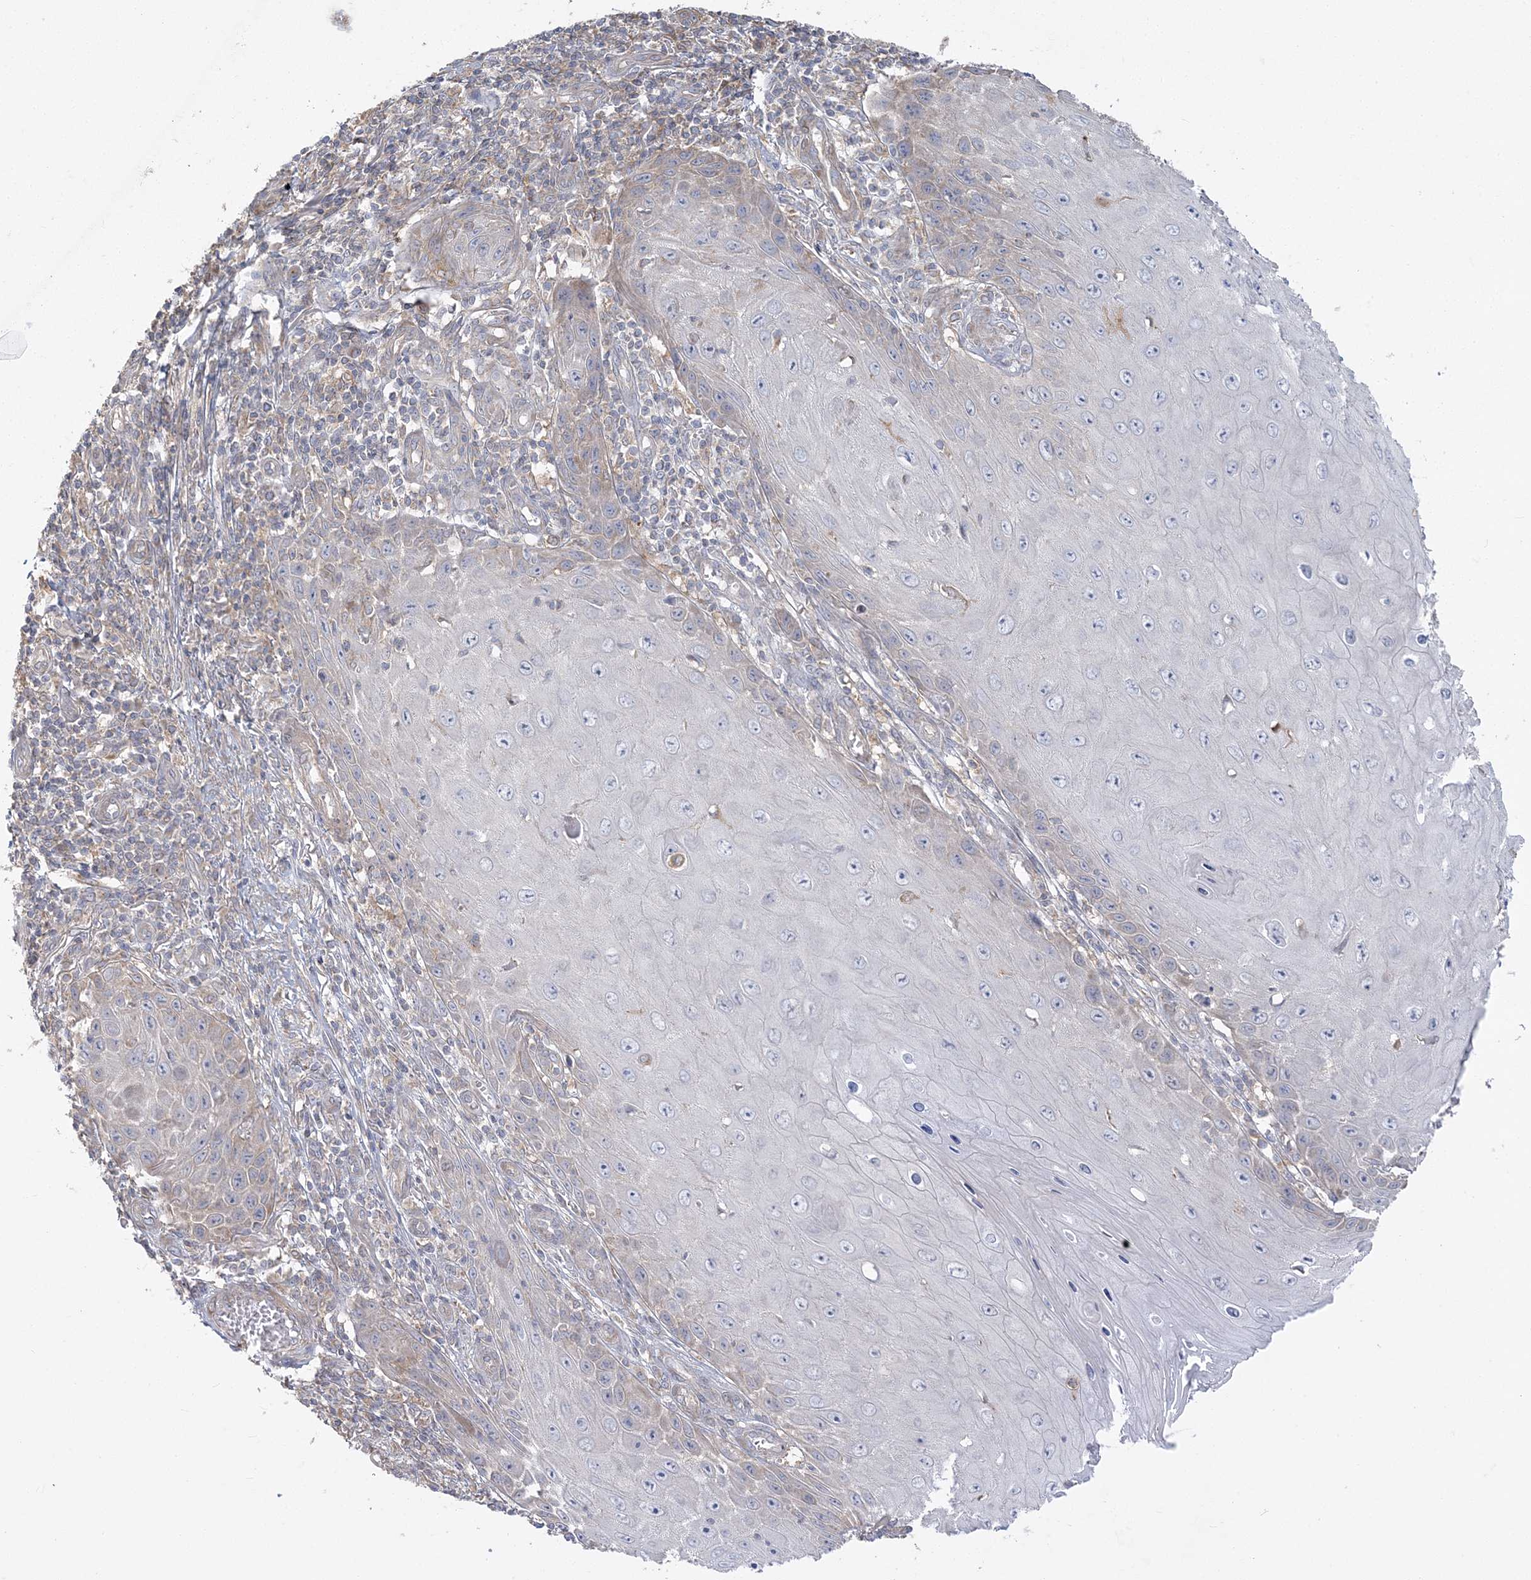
{"staining": {"intensity": "weak", "quantity": "25%-75%", "location": "cytoplasmic/membranous"}, "tissue": "skin cancer", "cell_type": "Tumor cells", "image_type": "cancer", "snomed": [{"axis": "morphology", "description": "Squamous cell carcinoma, NOS"}, {"axis": "topography", "description": "Skin"}], "caption": "Skin squamous cell carcinoma stained with DAB immunohistochemistry exhibits low levels of weak cytoplasmic/membranous positivity in approximately 25%-75% of tumor cells. (IHC, brightfield microscopy, high magnification).", "gene": "ZC3H6", "patient": {"sex": "female", "age": 73}}